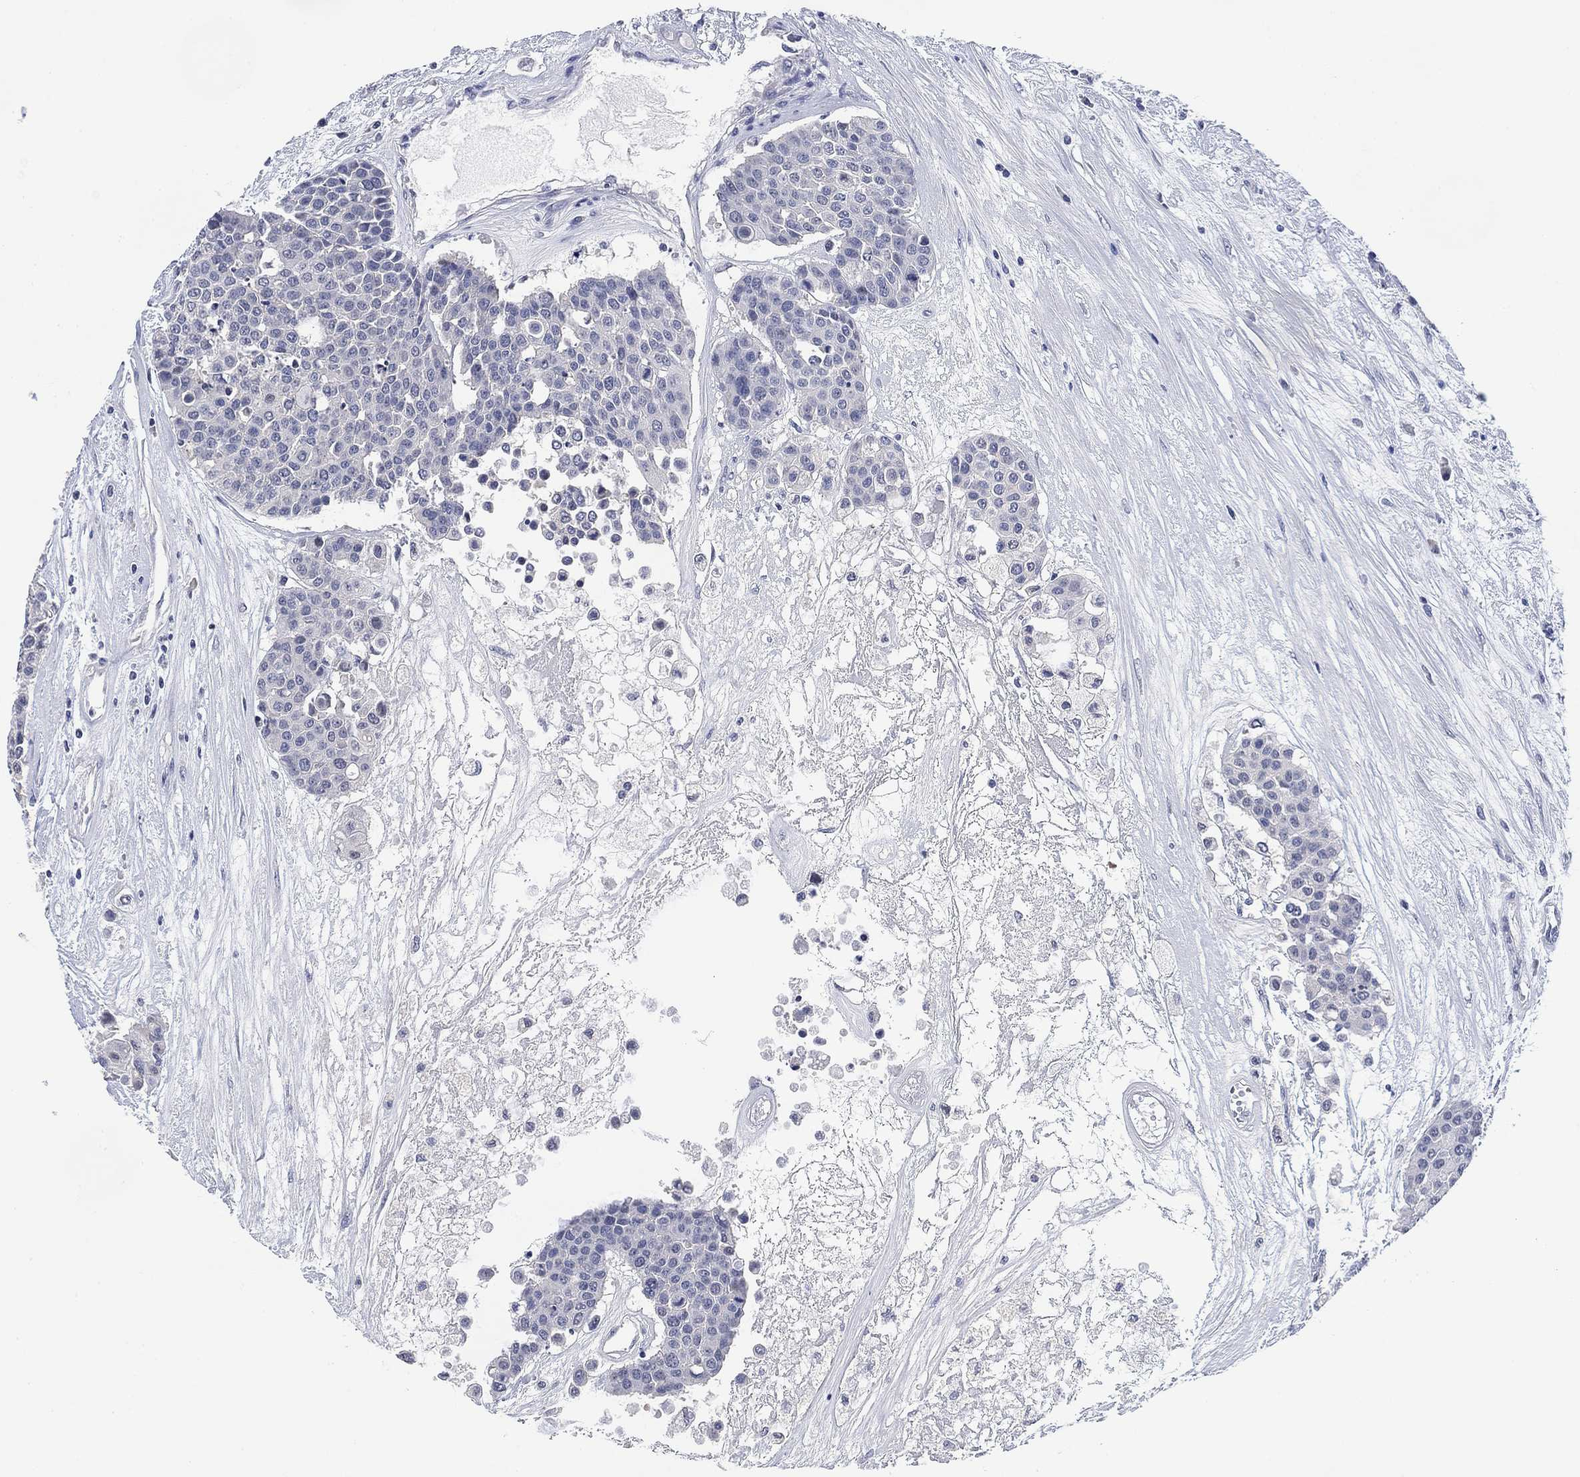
{"staining": {"intensity": "negative", "quantity": "none", "location": "none"}, "tissue": "carcinoid", "cell_type": "Tumor cells", "image_type": "cancer", "snomed": [{"axis": "morphology", "description": "Carcinoid, malignant, NOS"}, {"axis": "topography", "description": "Colon"}], "caption": "This is a micrograph of IHC staining of malignant carcinoid, which shows no staining in tumor cells.", "gene": "DAZL", "patient": {"sex": "male", "age": 81}}